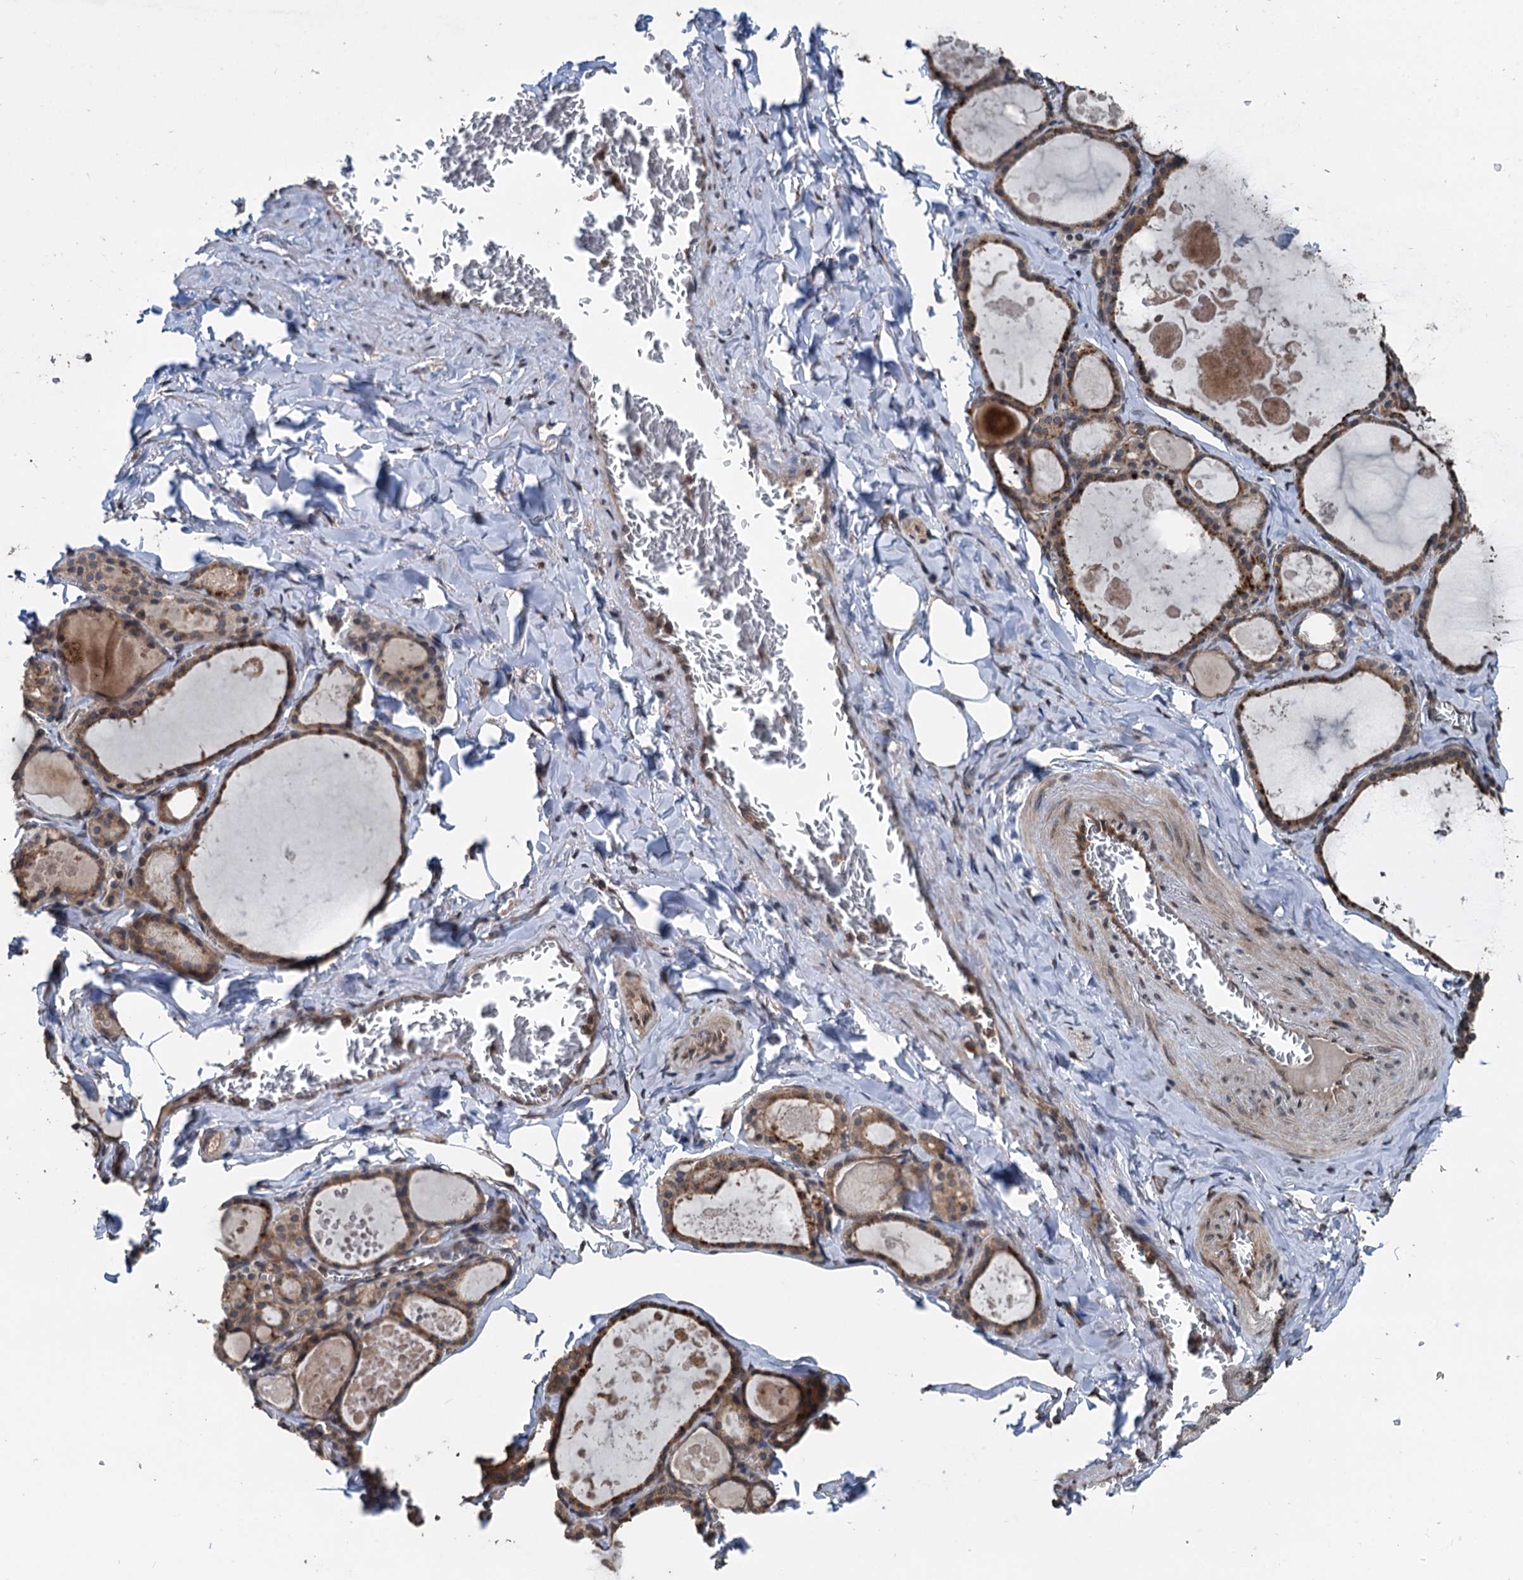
{"staining": {"intensity": "moderate", "quantity": ">75%", "location": "cytoplasmic/membranous"}, "tissue": "thyroid gland", "cell_type": "Glandular cells", "image_type": "normal", "snomed": [{"axis": "morphology", "description": "Normal tissue, NOS"}, {"axis": "topography", "description": "Thyroid gland"}], "caption": "Thyroid gland stained for a protein shows moderate cytoplasmic/membranous positivity in glandular cells. (DAB (3,3'-diaminobenzidine) IHC, brown staining for protein, blue staining for nuclei).", "gene": "N4BP2L2", "patient": {"sex": "male", "age": 56}}